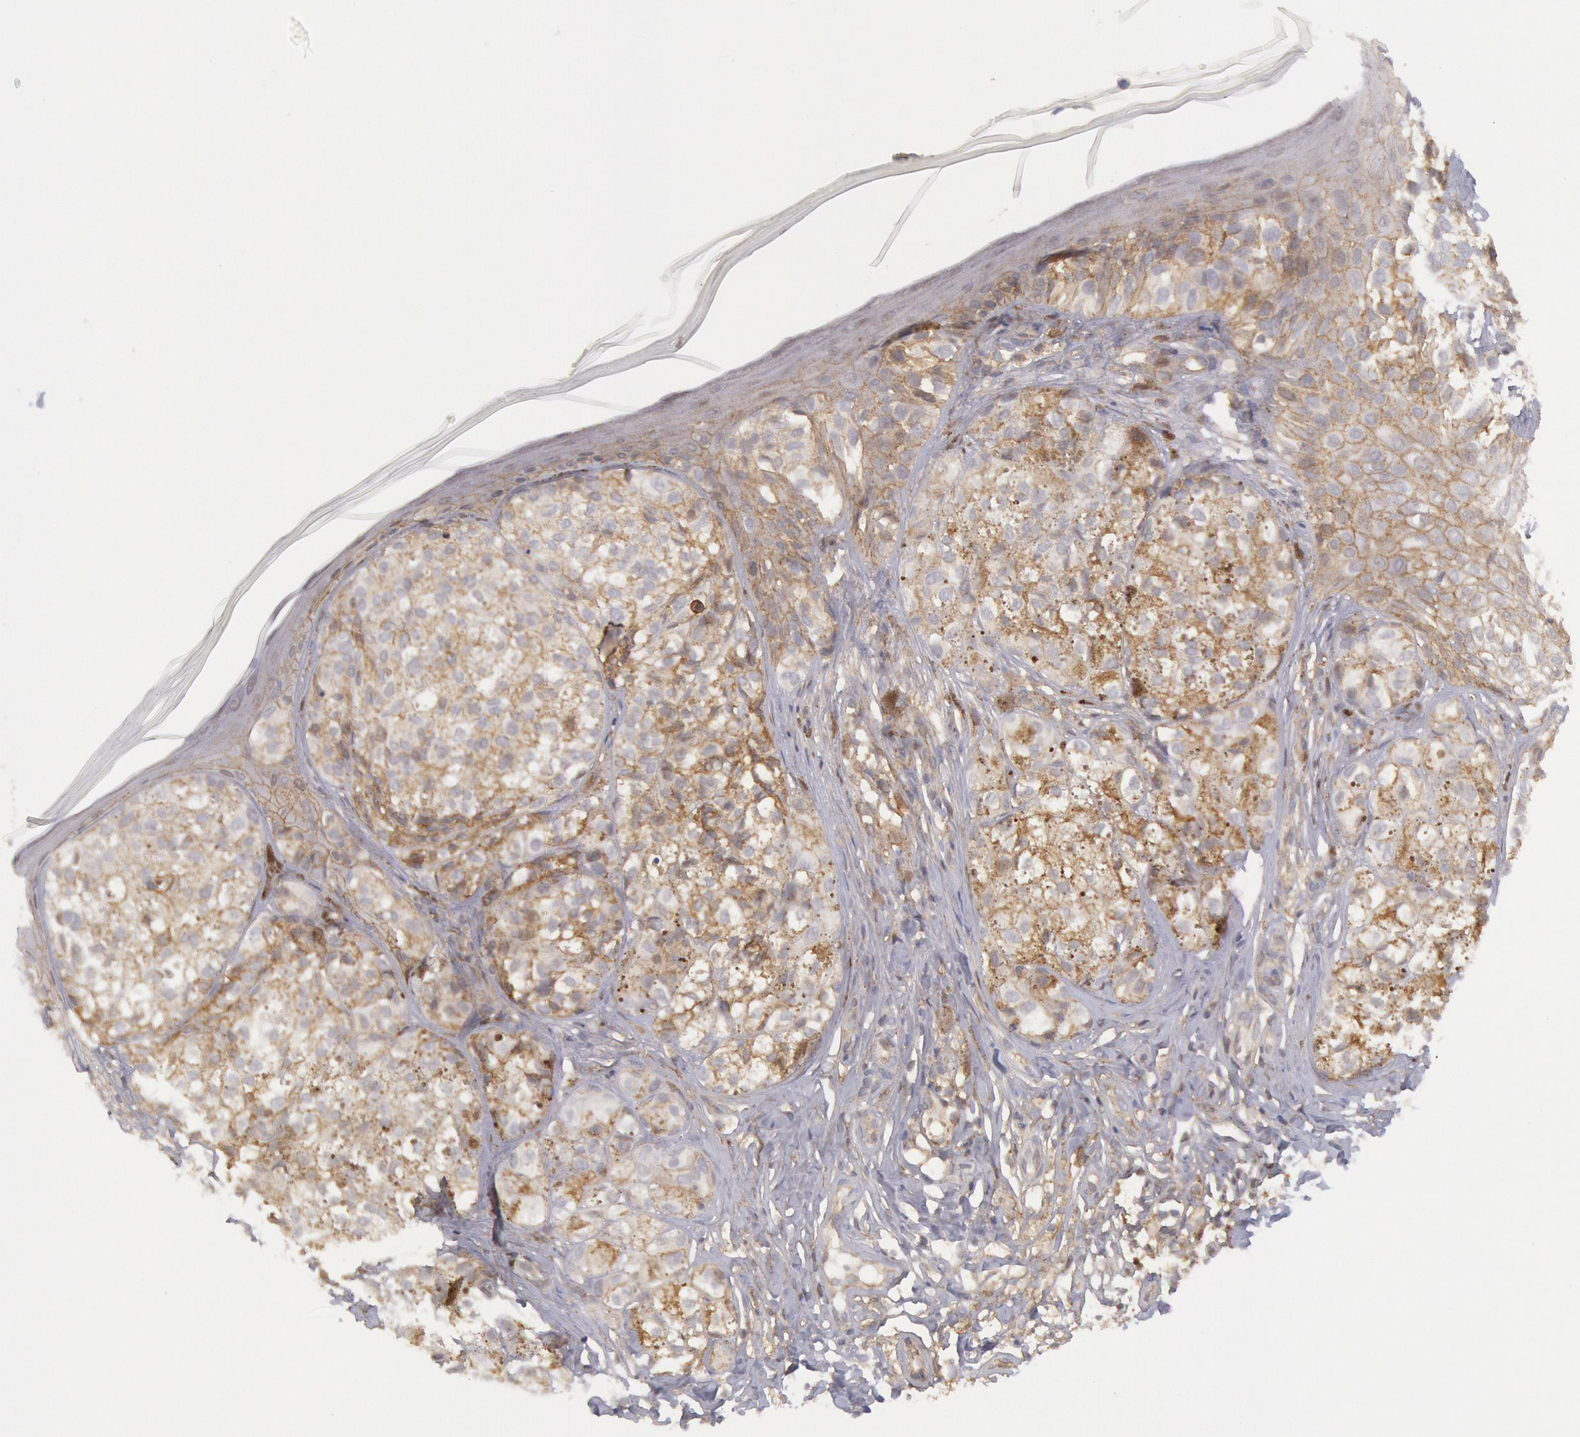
{"staining": {"intensity": "weak", "quantity": "25%-75%", "location": "cytoplasmic/membranous"}, "tissue": "melanoma", "cell_type": "Tumor cells", "image_type": "cancer", "snomed": [{"axis": "morphology", "description": "Malignant melanoma, NOS"}, {"axis": "topography", "description": "Skin"}], "caption": "A histopathology image of human malignant melanoma stained for a protein exhibits weak cytoplasmic/membranous brown staining in tumor cells.", "gene": "STX4", "patient": {"sex": "male", "age": 57}}